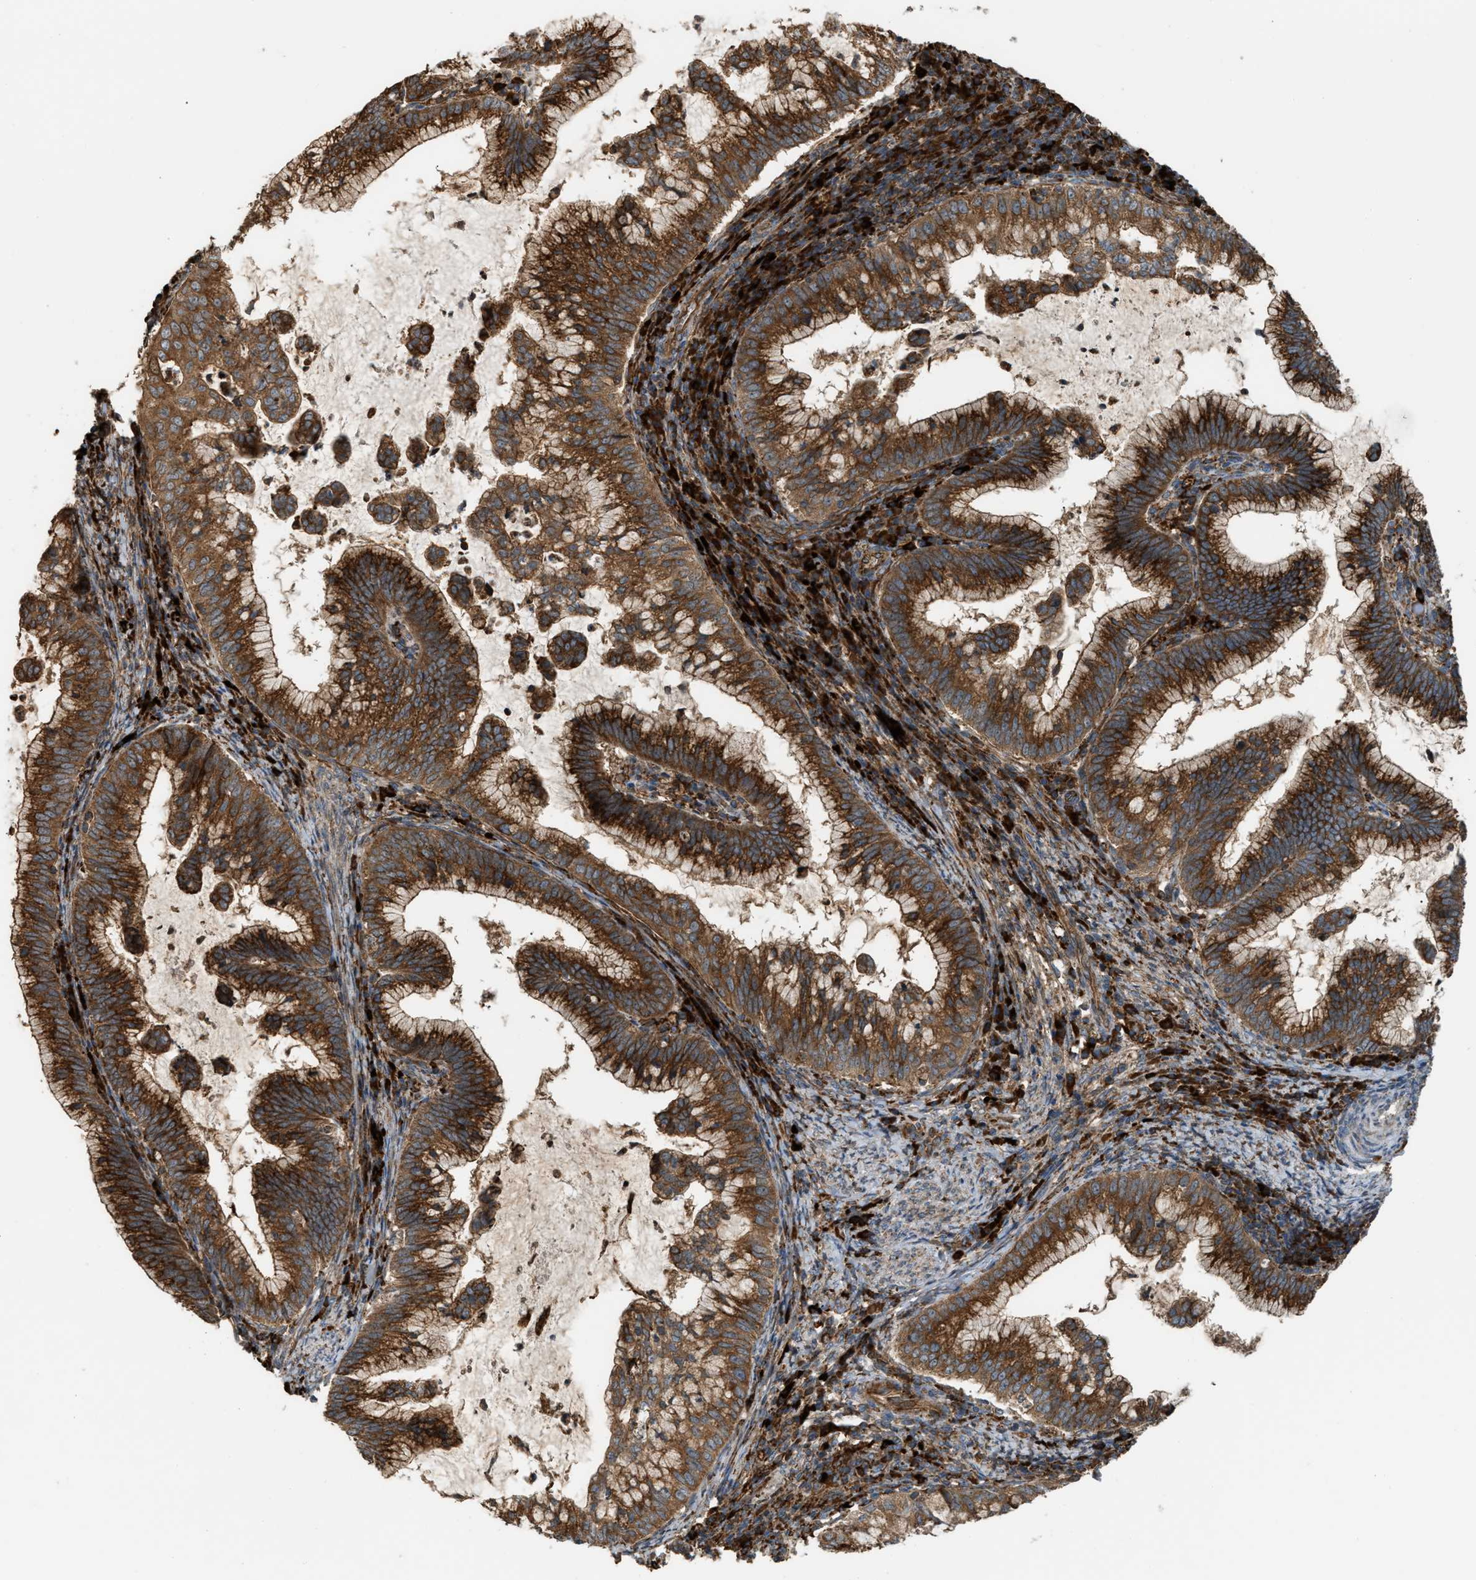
{"staining": {"intensity": "strong", "quantity": ">75%", "location": "cytoplasmic/membranous"}, "tissue": "cervical cancer", "cell_type": "Tumor cells", "image_type": "cancer", "snomed": [{"axis": "morphology", "description": "Adenocarcinoma, NOS"}, {"axis": "topography", "description": "Cervix"}], "caption": "Cervical cancer (adenocarcinoma) stained for a protein (brown) demonstrates strong cytoplasmic/membranous positive expression in approximately >75% of tumor cells.", "gene": "BAIAP2L1", "patient": {"sex": "female", "age": 36}}